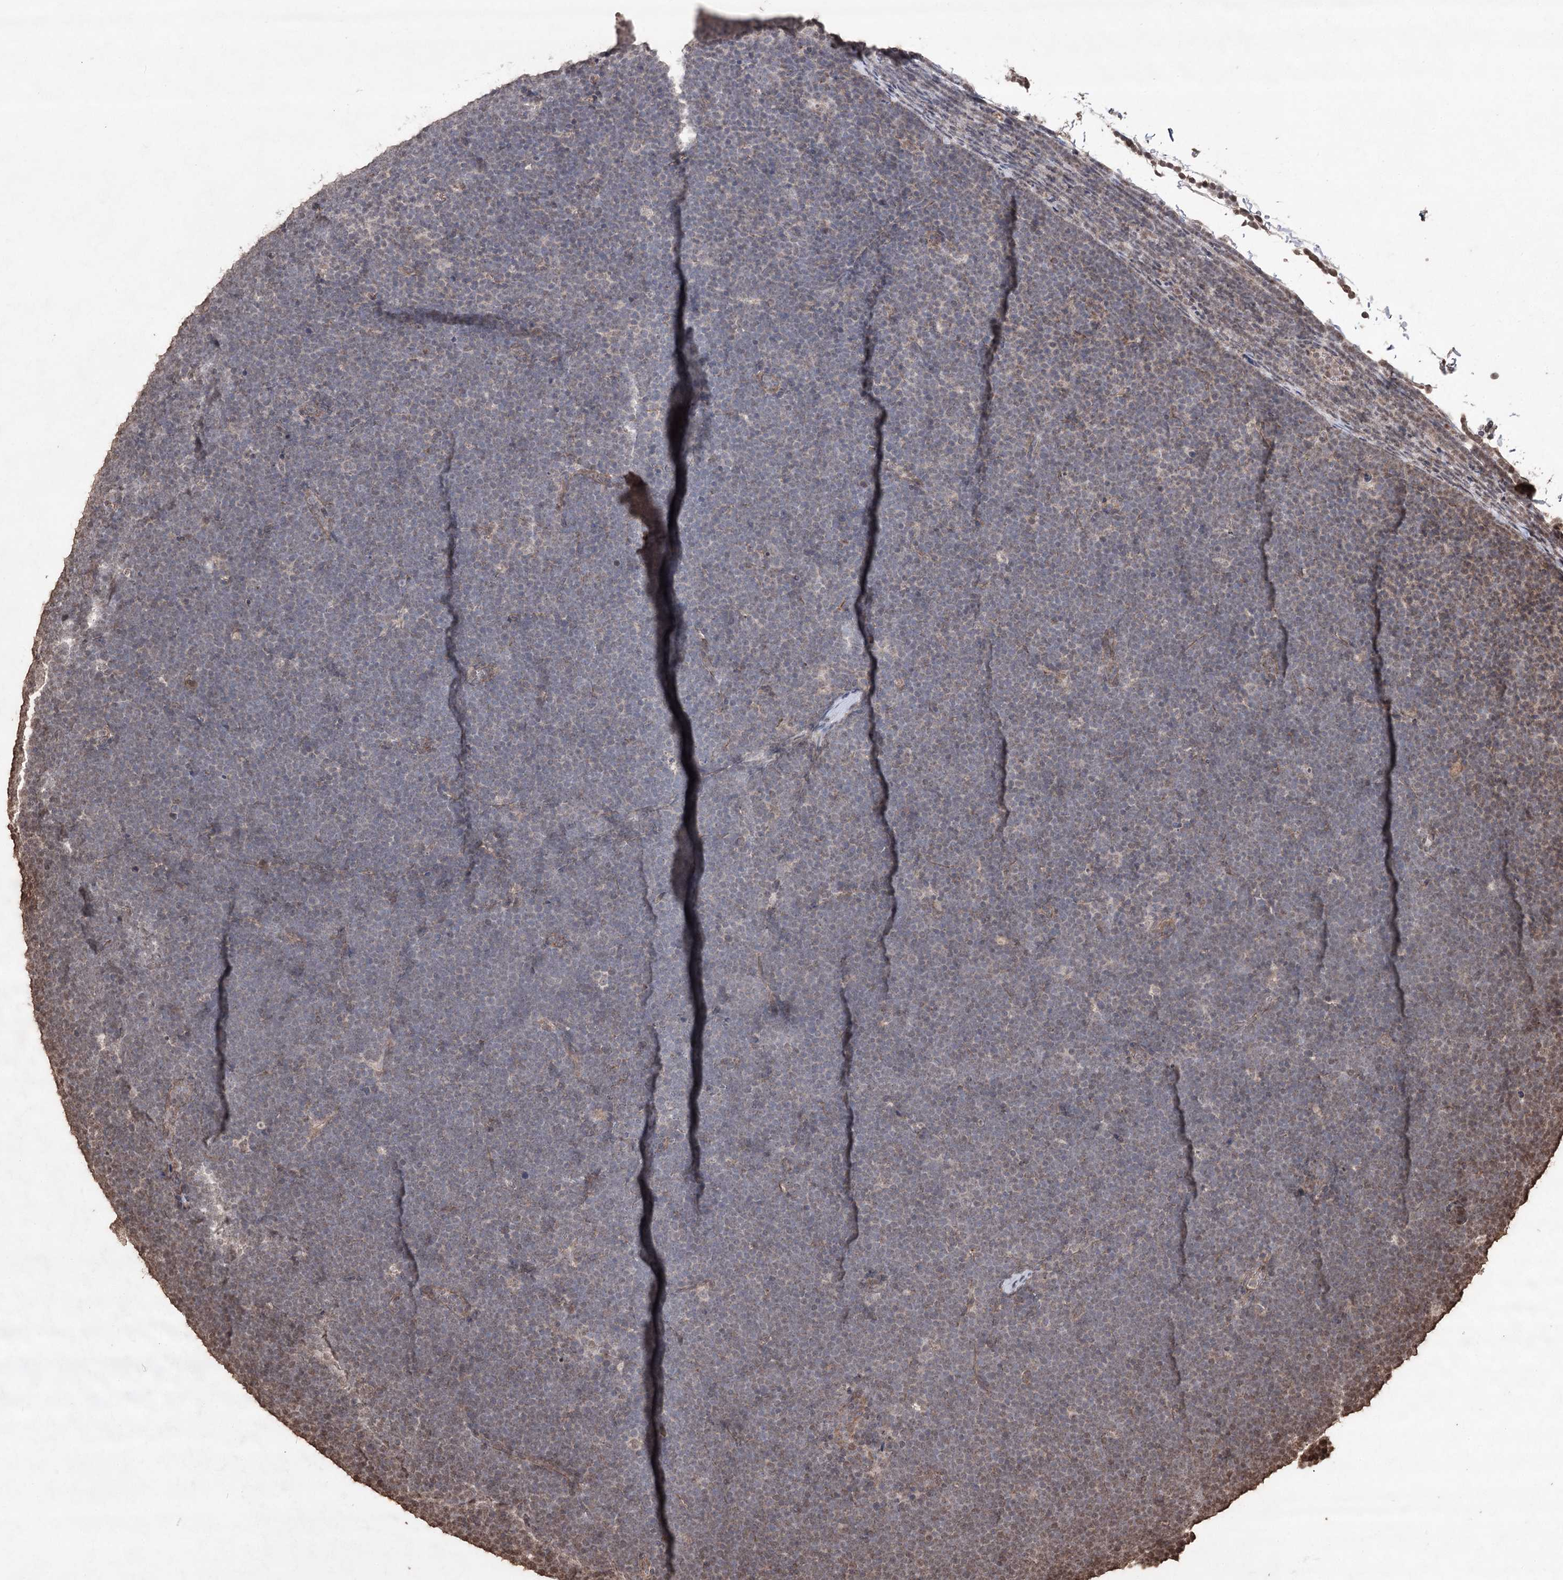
{"staining": {"intensity": "negative", "quantity": "none", "location": "none"}, "tissue": "lymphoma", "cell_type": "Tumor cells", "image_type": "cancer", "snomed": [{"axis": "morphology", "description": "Malignant lymphoma, non-Hodgkin's type, High grade"}, {"axis": "topography", "description": "Lymph node"}], "caption": "This micrograph is of lymphoma stained with immunohistochemistry (IHC) to label a protein in brown with the nuclei are counter-stained blue. There is no expression in tumor cells.", "gene": "ATG14", "patient": {"sex": "male", "age": 13}}